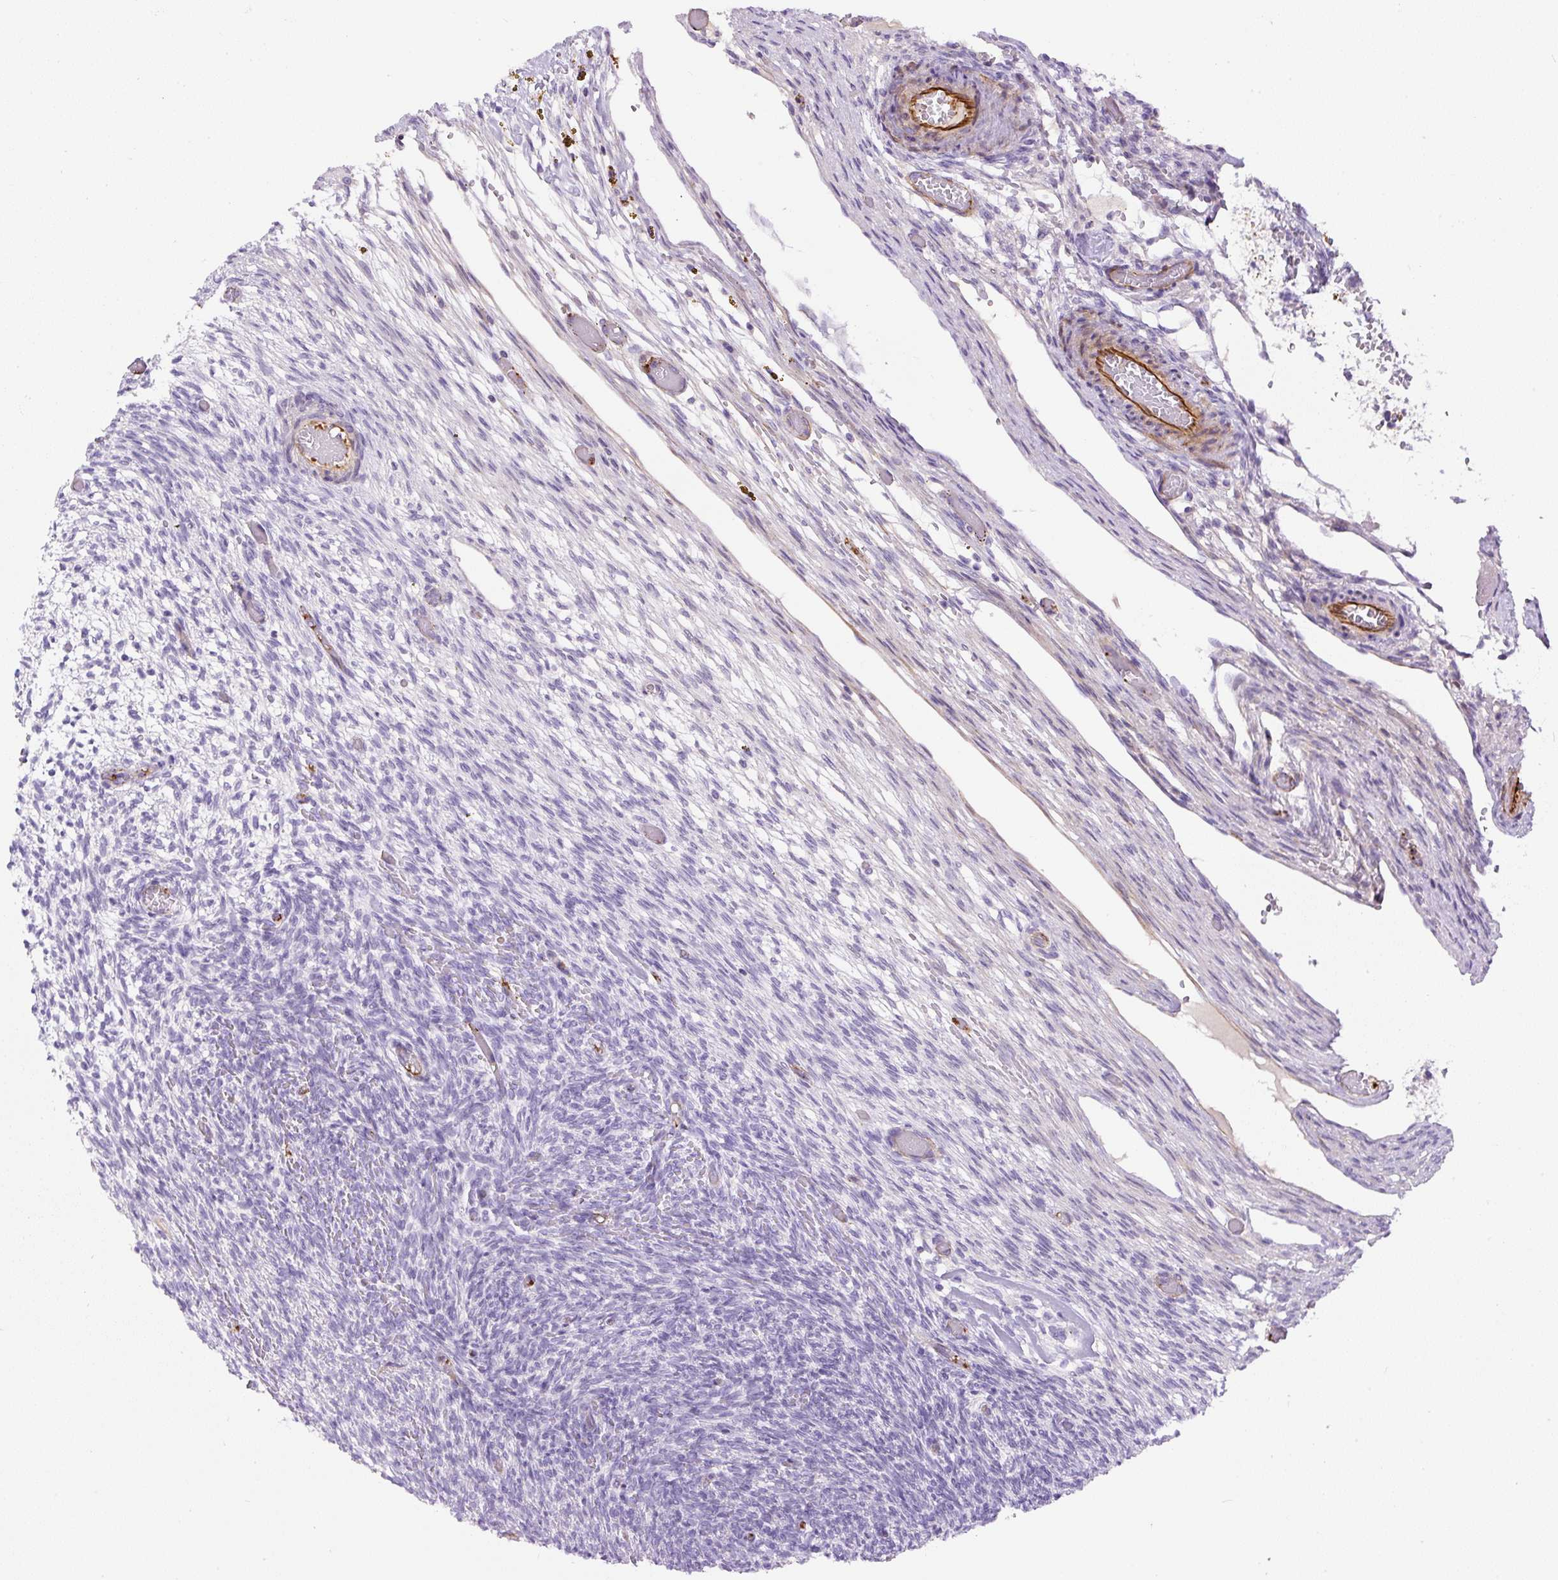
{"staining": {"intensity": "negative", "quantity": "none", "location": "none"}, "tissue": "ovary", "cell_type": "Ovarian stroma cells", "image_type": "normal", "snomed": [{"axis": "morphology", "description": "Normal tissue, NOS"}, {"axis": "topography", "description": "Ovary"}], "caption": "High power microscopy photomicrograph of an immunohistochemistry (IHC) micrograph of benign ovary, revealing no significant staining in ovarian stroma cells. (DAB immunohistochemistry (IHC) visualized using brightfield microscopy, high magnification).", "gene": "B3GALT5", "patient": {"sex": "female", "age": 67}}